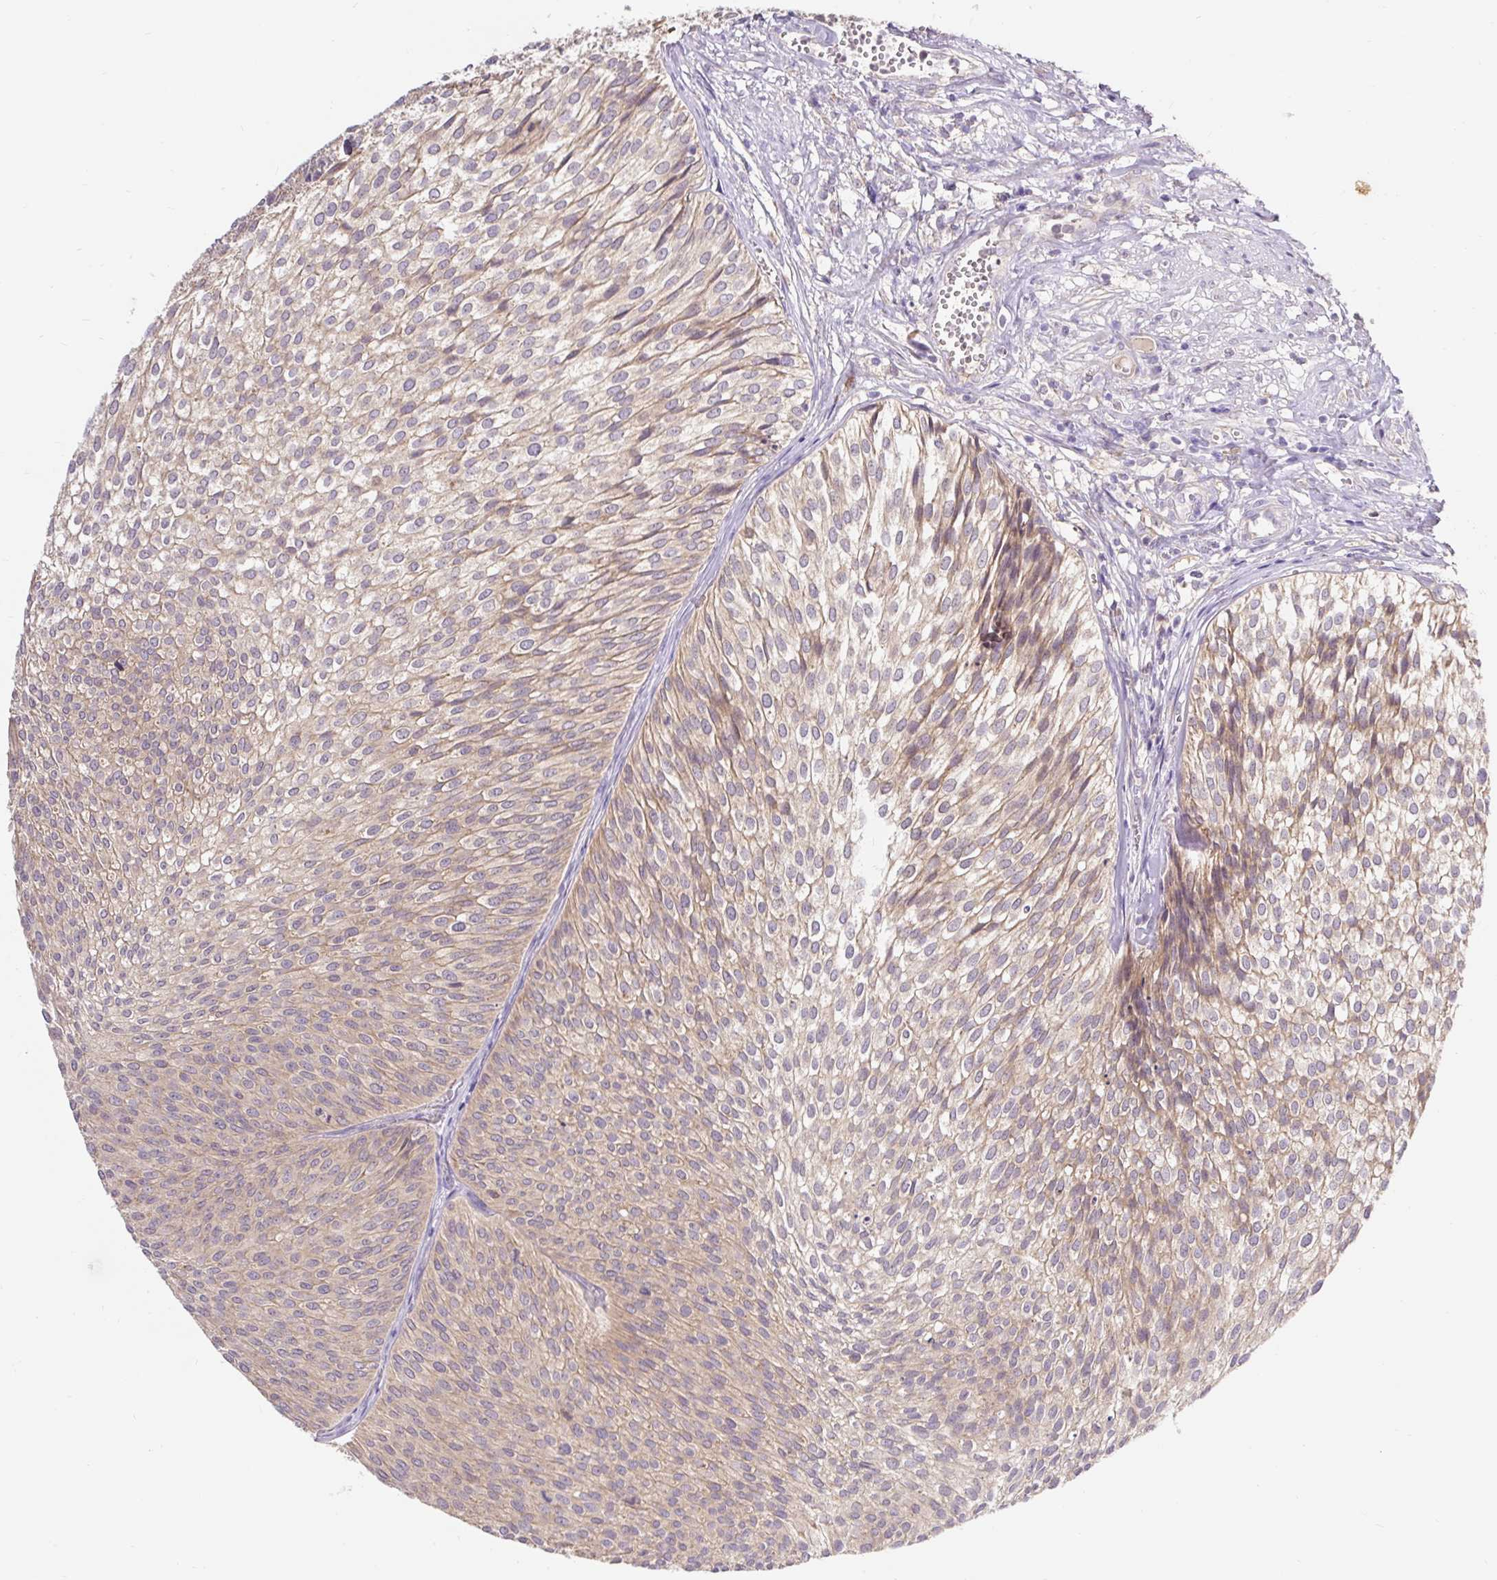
{"staining": {"intensity": "weak", "quantity": ">75%", "location": "cytoplasmic/membranous"}, "tissue": "urothelial cancer", "cell_type": "Tumor cells", "image_type": "cancer", "snomed": [{"axis": "morphology", "description": "Urothelial carcinoma, Low grade"}, {"axis": "topography", "description": "Urinary bladder"}], "caption": "An image of urothelial cancer stained for a protein exhibits weak cytoplasmic/membranous brown staining in tumor cells.", "gene": "SEC63", "patient": {"sex": "male", "age": 91}}